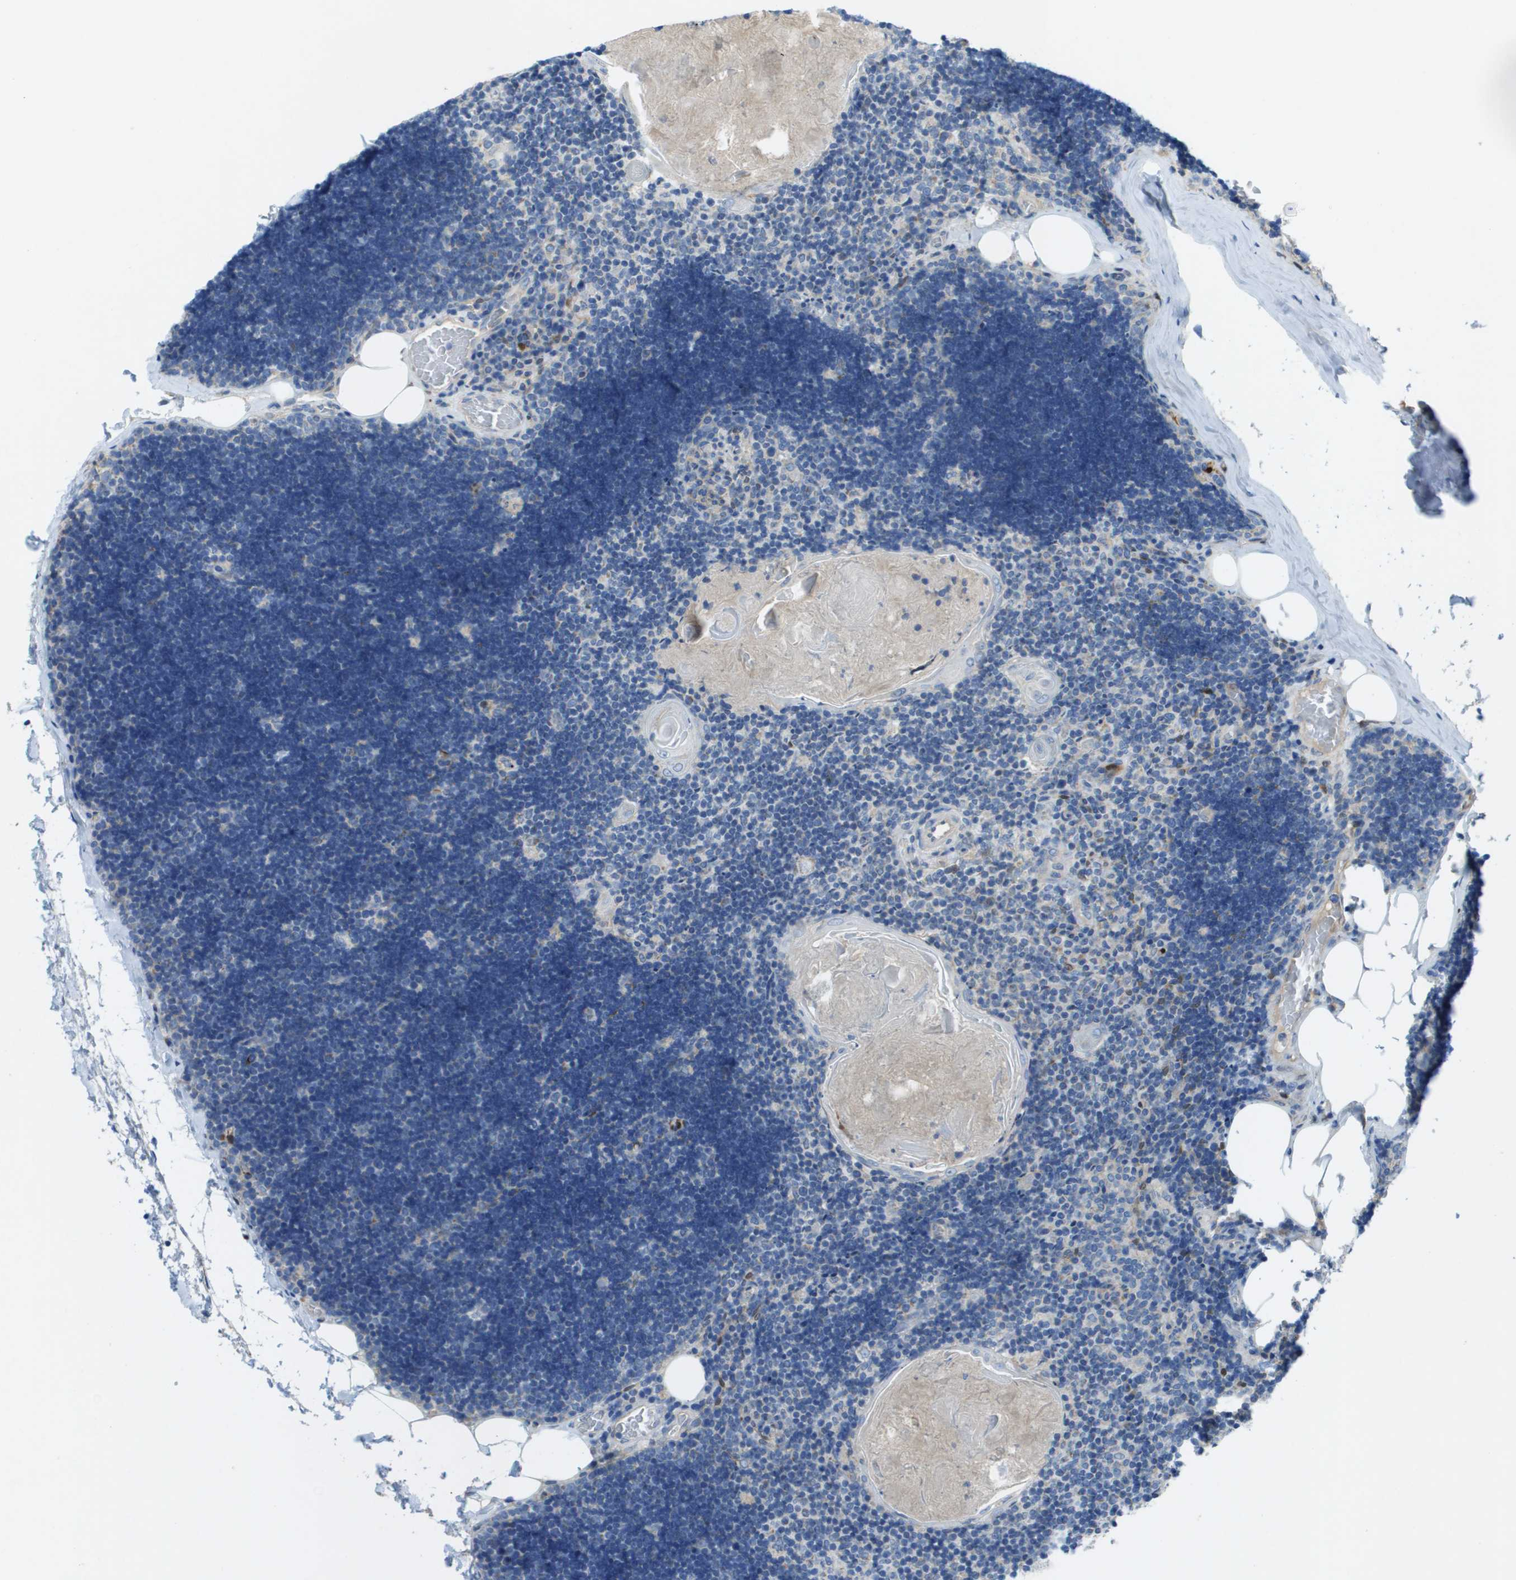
{"staining": {"intensity": "weak", "quantity": "<25%", "location": "cytoplasmic/membranous"}, "tissue": "lymph node", "cell_type": "Germinal center cells", "image_type": "normal", "snomed": [{"axis": "morphology", "description": "Normal tissue, NOS"}, {"axis": "topography", "description": "Lymph node"}], "caption": "An image of human lymph node is negative for staining in germinal center cells. (DAB immunohistochemistry (IHC) visualized using brightfield microscopy, high magnification).", "gene": "CYGB", "patient": {"sex": "male", "age": 33}}